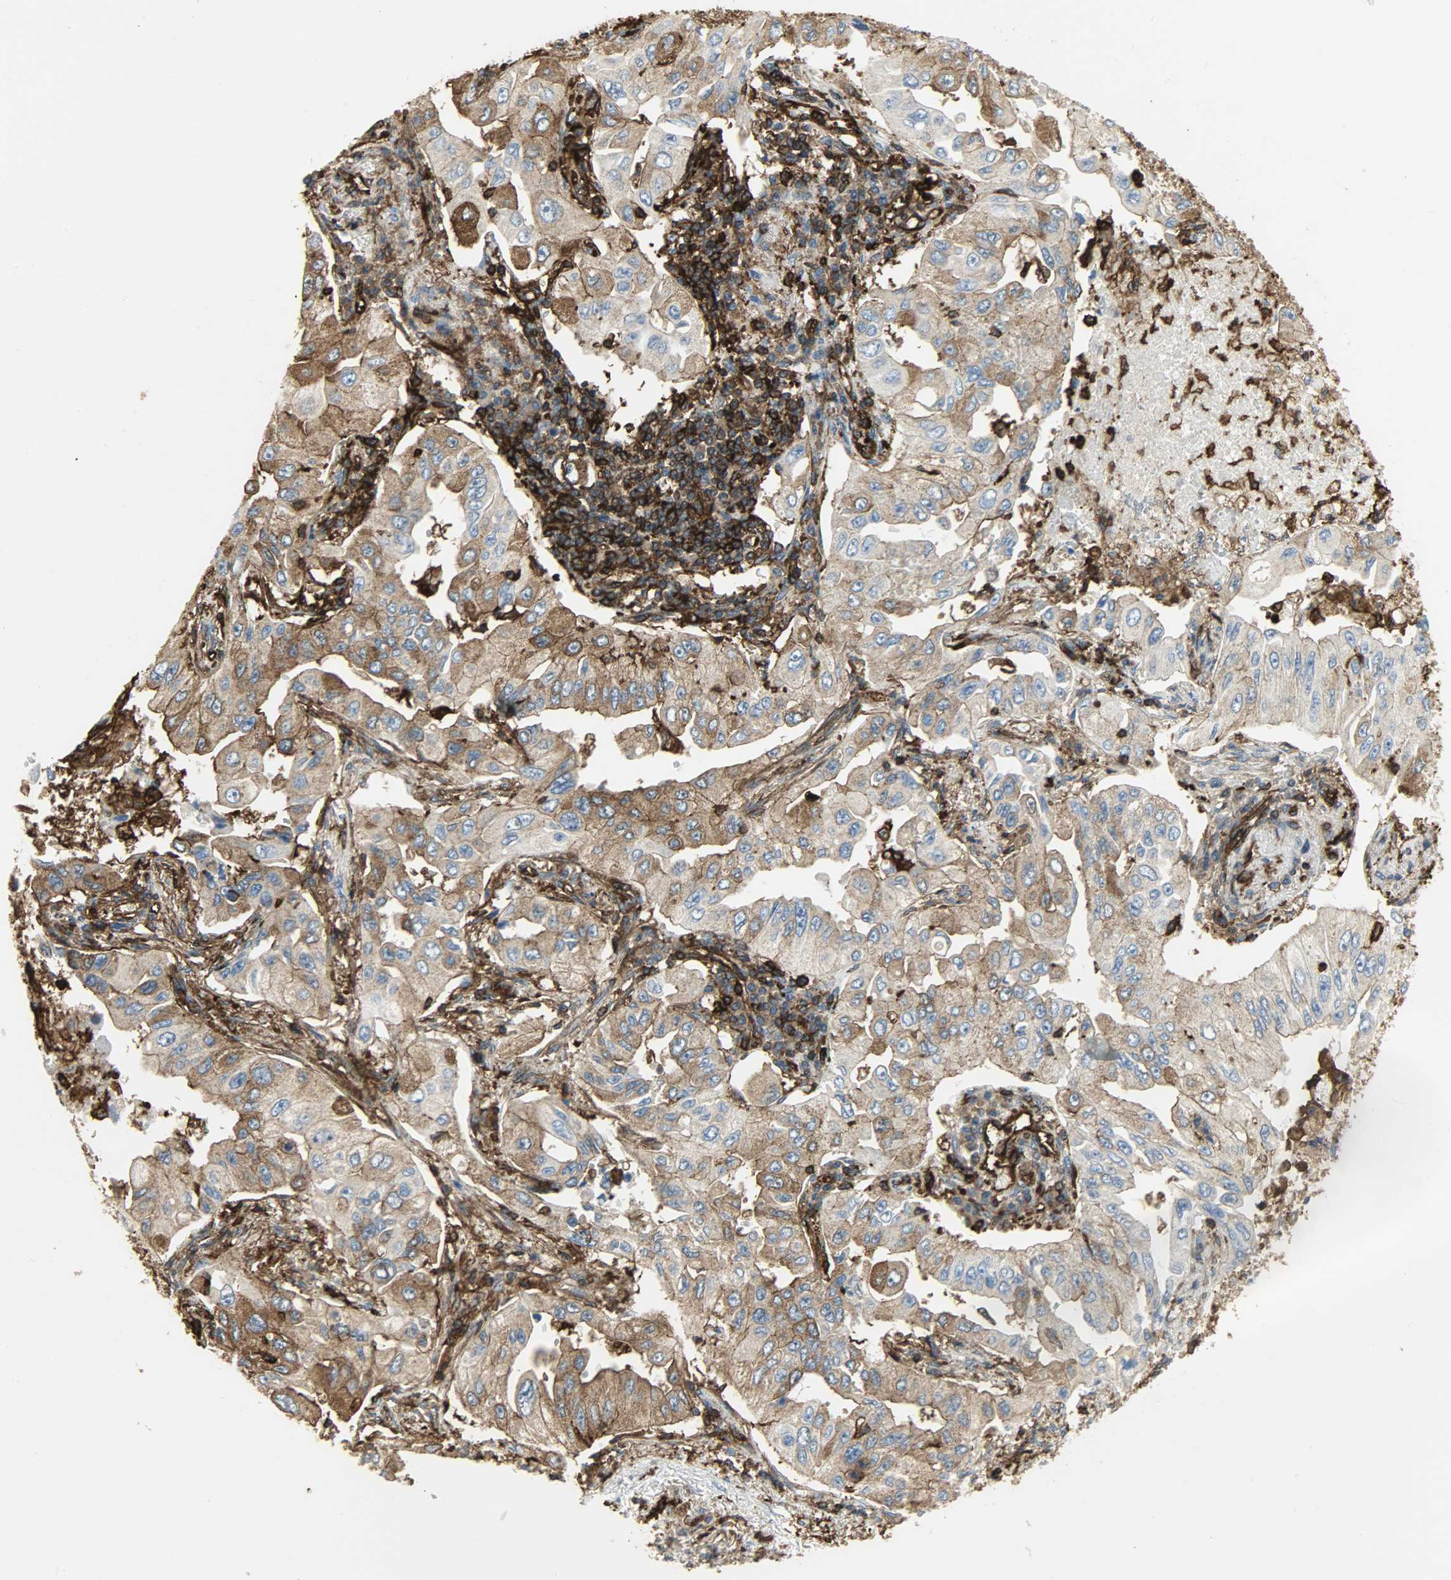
{"staining": {"intensity": "moderate", "quantity": ">75%", "location": "cytoplasmic/membranous"}, "tissue": "lung cancer", "cell_type": "Tumor cells", "image_type": "cancer", "snomed": [{"axis": "morphology", "description": "Adenocarcinoma, NOS"}, {"axis": "topography", "description": "Lung"}], "caption": "High-power microscopy captured an IHC histopathology image of adenocarcinoma (lung), revealing moderate cytoplasmic/membranous positivity in approximately >75% of tumor cells. Nuclei are stained in blue.", "gene": "VASP", "patient": {"sex": "male", "age": 84}}